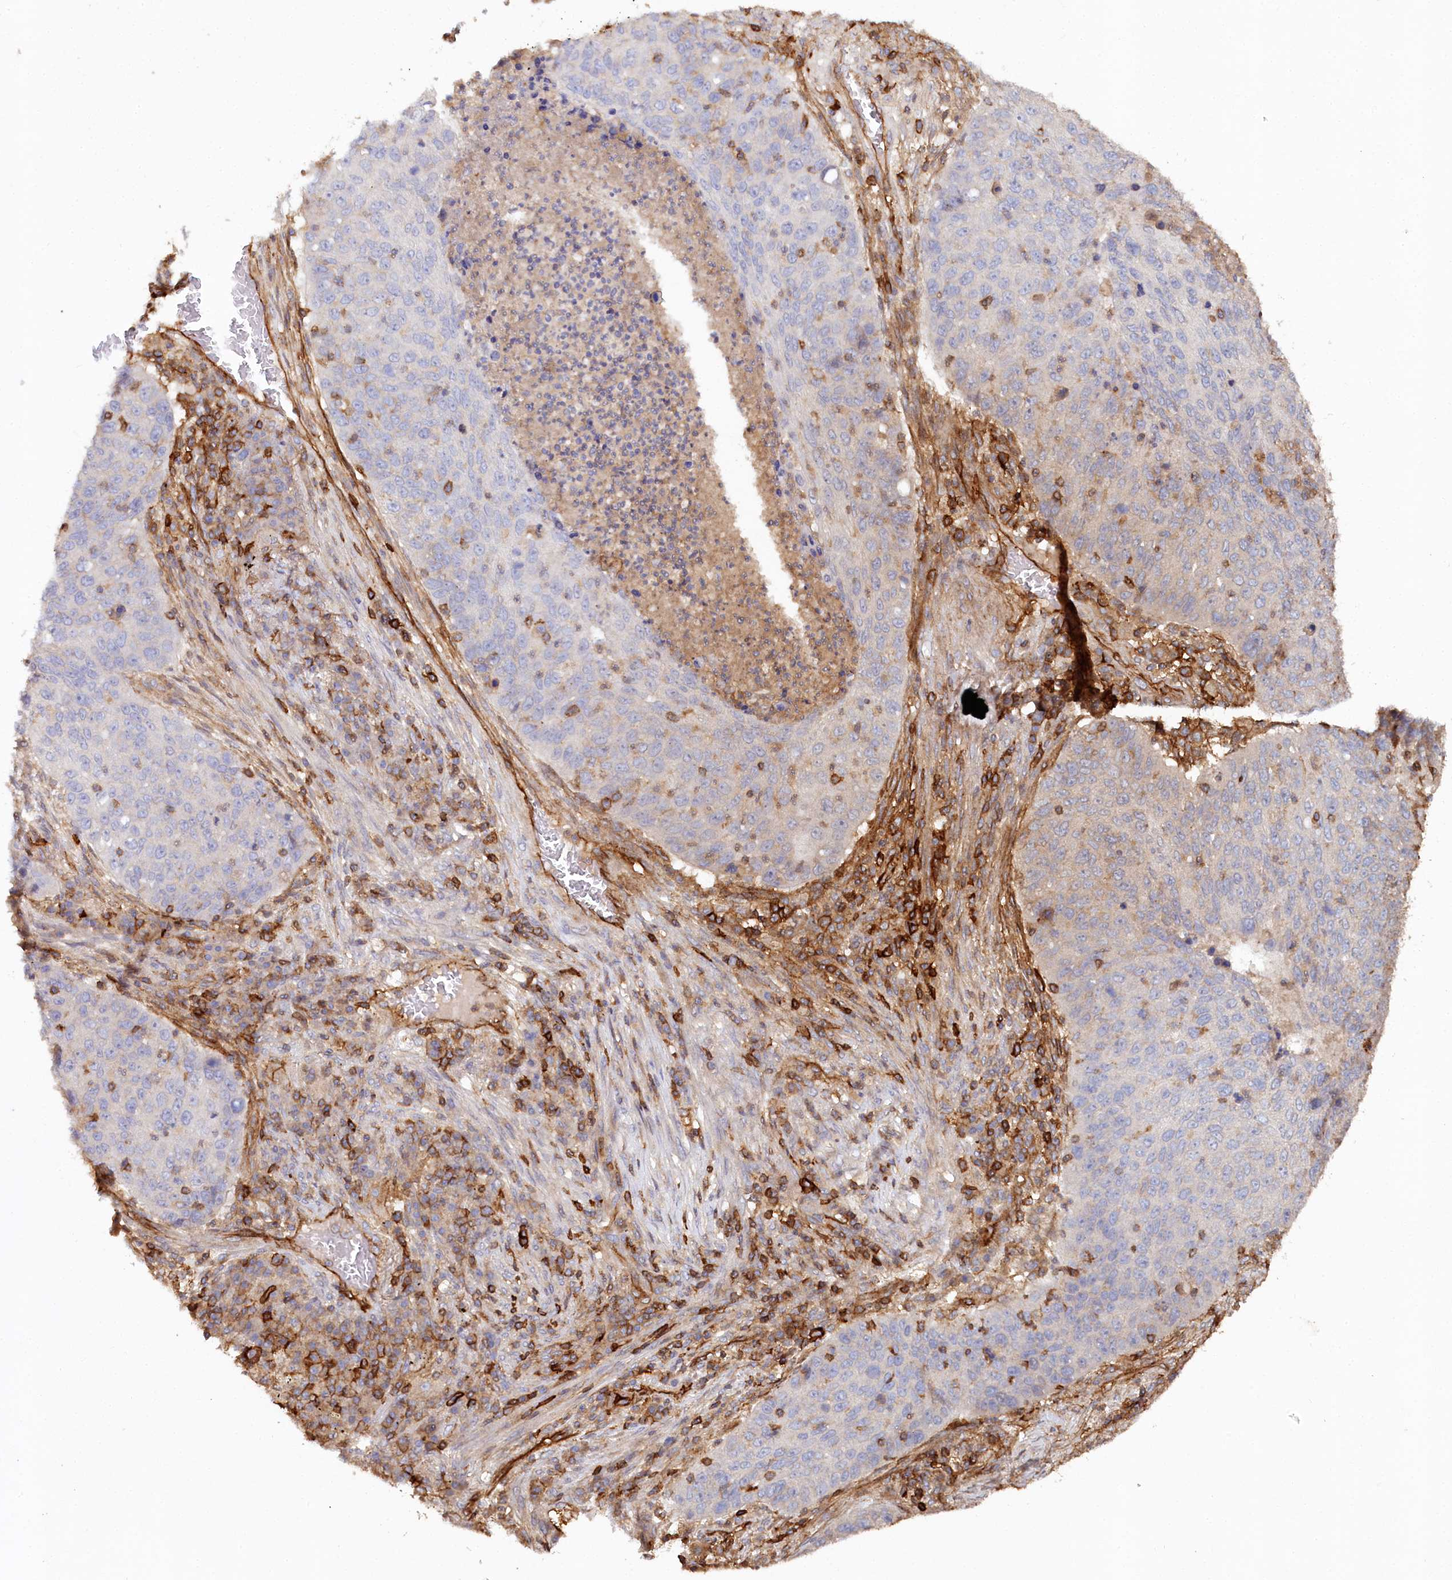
{"staining": {"intensity": "negative", "quantity": "none", "location": "none"}, "tissue": "lung cancer", "cell_type": "Tumor cells", "image_type": "cancer", "snomed": [{"axis": "morphology", "description": "Squamous cell carcinoma, NOS"}, {"axis": "topography", "description": "Lung"}], "caption": "DAB immunohistochemical staining of human lung cancer (squamous cell carcinoma) displays no significant staining in tumor cells.", "gene": "RBP5", "patient": {"sex": "female", "age": 63}}